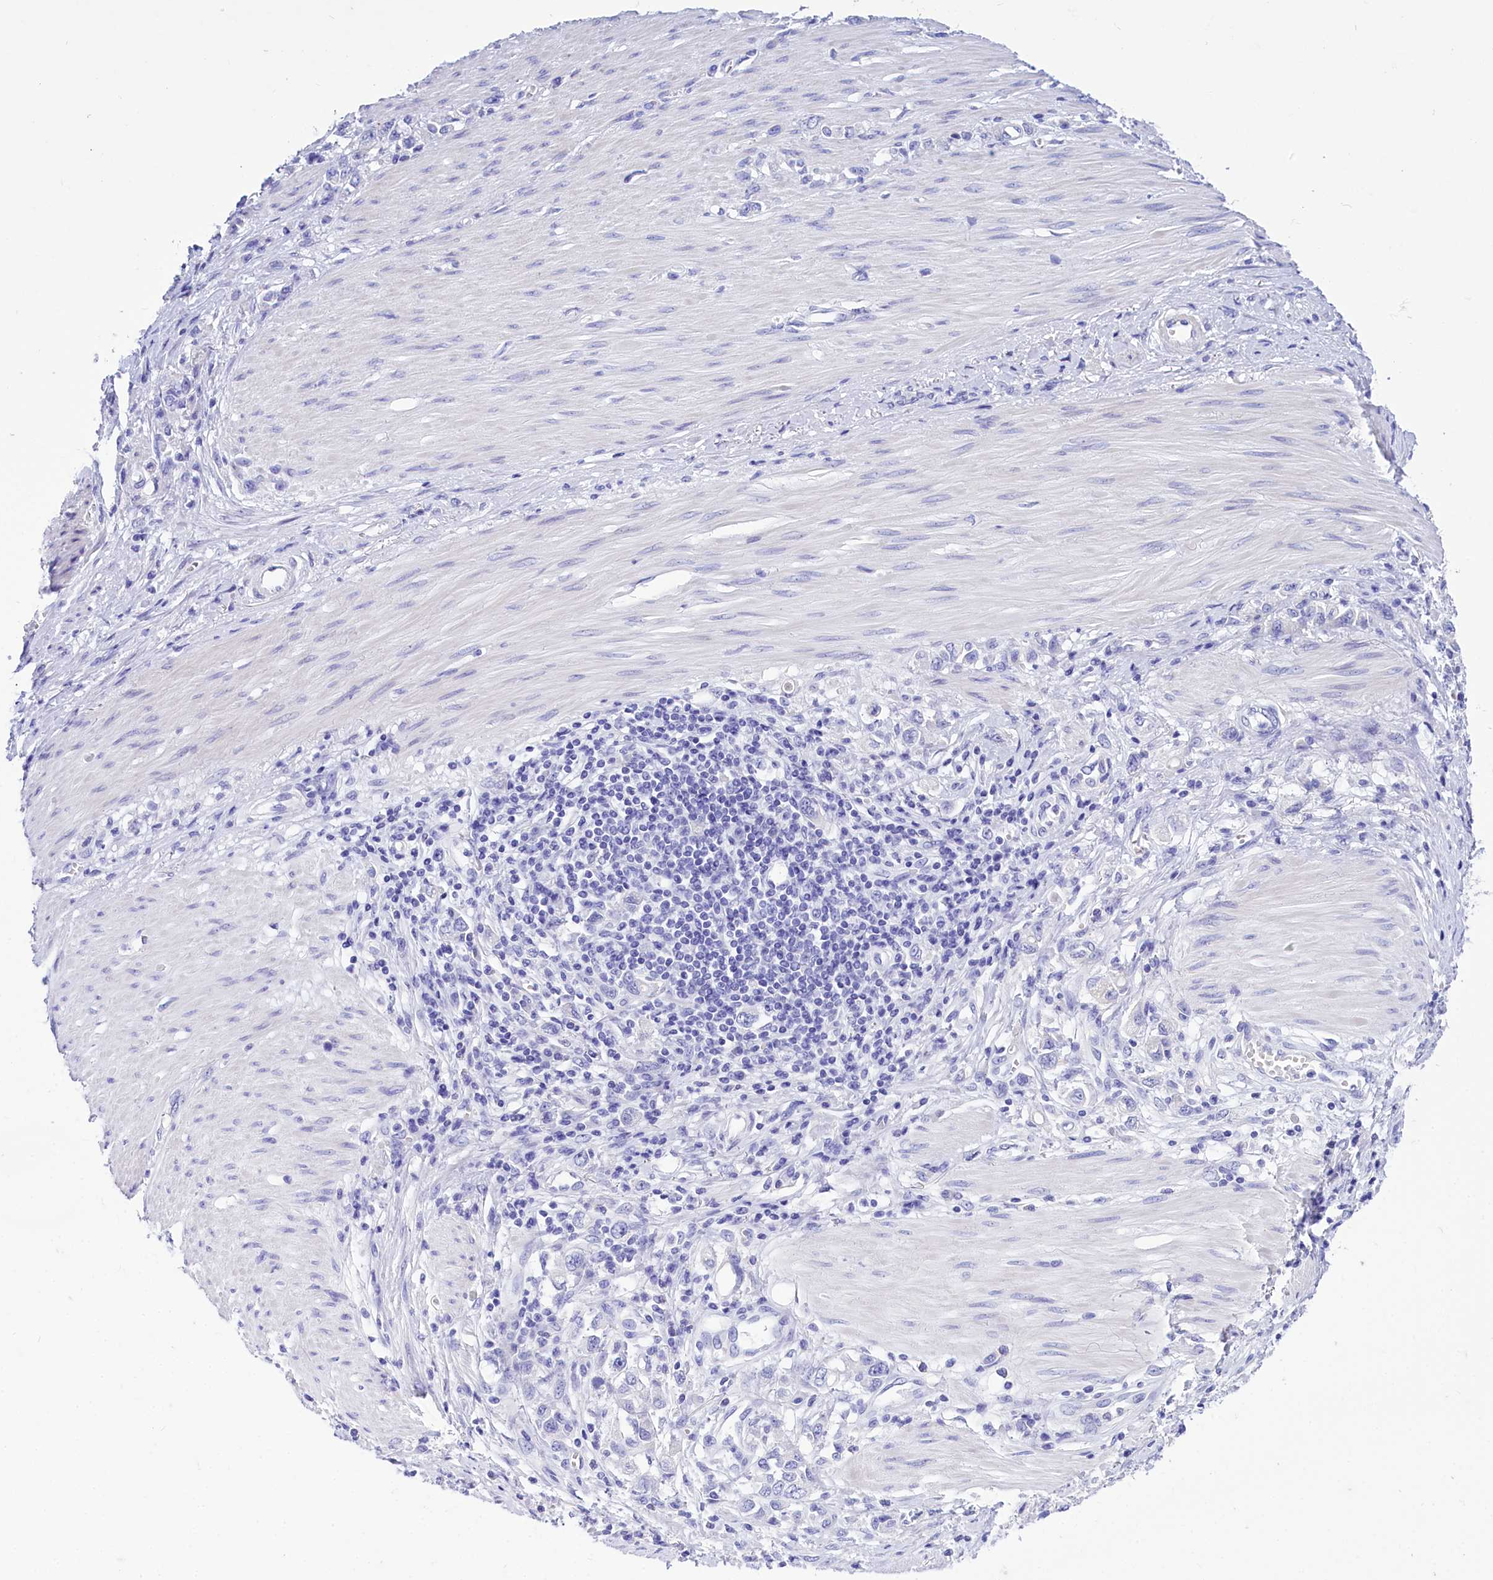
{"staining": {"intensity": "negative", "quantity": "none", "location": "none"}, "tissue": "stomach cancer", "cell_type": "Tumor cells", "image_type": "cancer", "snomed": [{"axis": "morphology", "description": "Adenocarcinoma, NOS"}, {"axis": "topography", "description": "Stomach"}], "caption": "A micrograph of human stomach adenocarcinoma is negative for staining in tumor cells. The staining was performed using DAB (3,3'-diaminobenzidine) to visualize the protein expression in brown, while the nuclei were stained in blue with hematoxylin (Magnification: 20x).", "gene": "TTC36", "patient": {"sex": "female", "age": 76}}